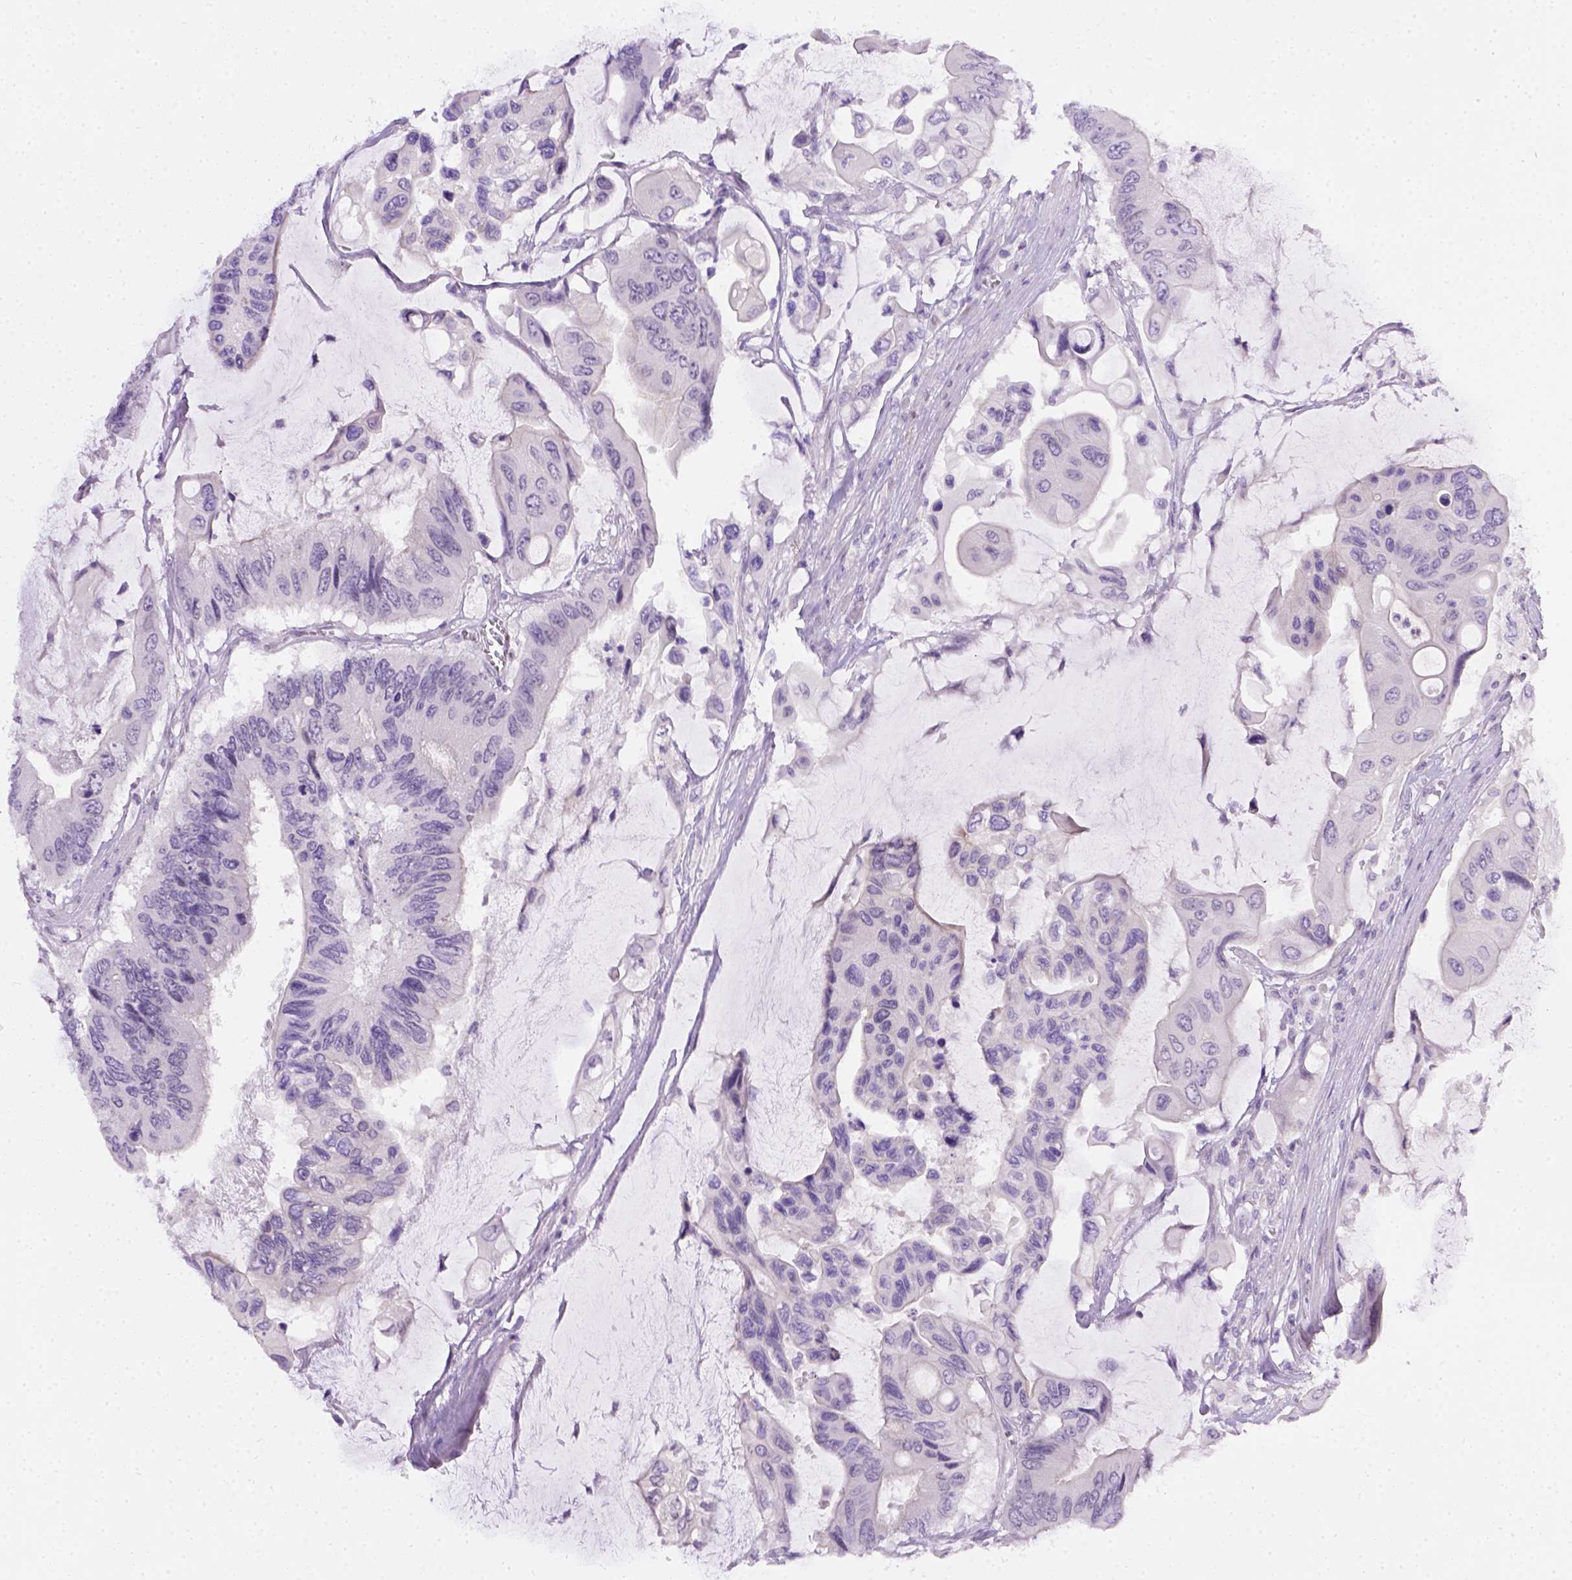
{"staining": {"intensity": "negative", "quantity": "none", "location": "none"}, "tissue": "colorectal cancer", "cell_type": "Tumor cells", "image_type": "cancer", "snomed": [{"axis": "morphology", "description": "Adenocarcinoma, NOS"}, {"axis": "topography", "description": "Rectum"}], "caption": "Immunohistochemistry (IHC) photomicrograph of neoplastic tissue: human colorectal cancer (adenocarcinoma) stained with DAB shows no significant protein expression in tumor cells.", "gene": "FAM184B", "patient": {"sex": "male", "age": 63}}